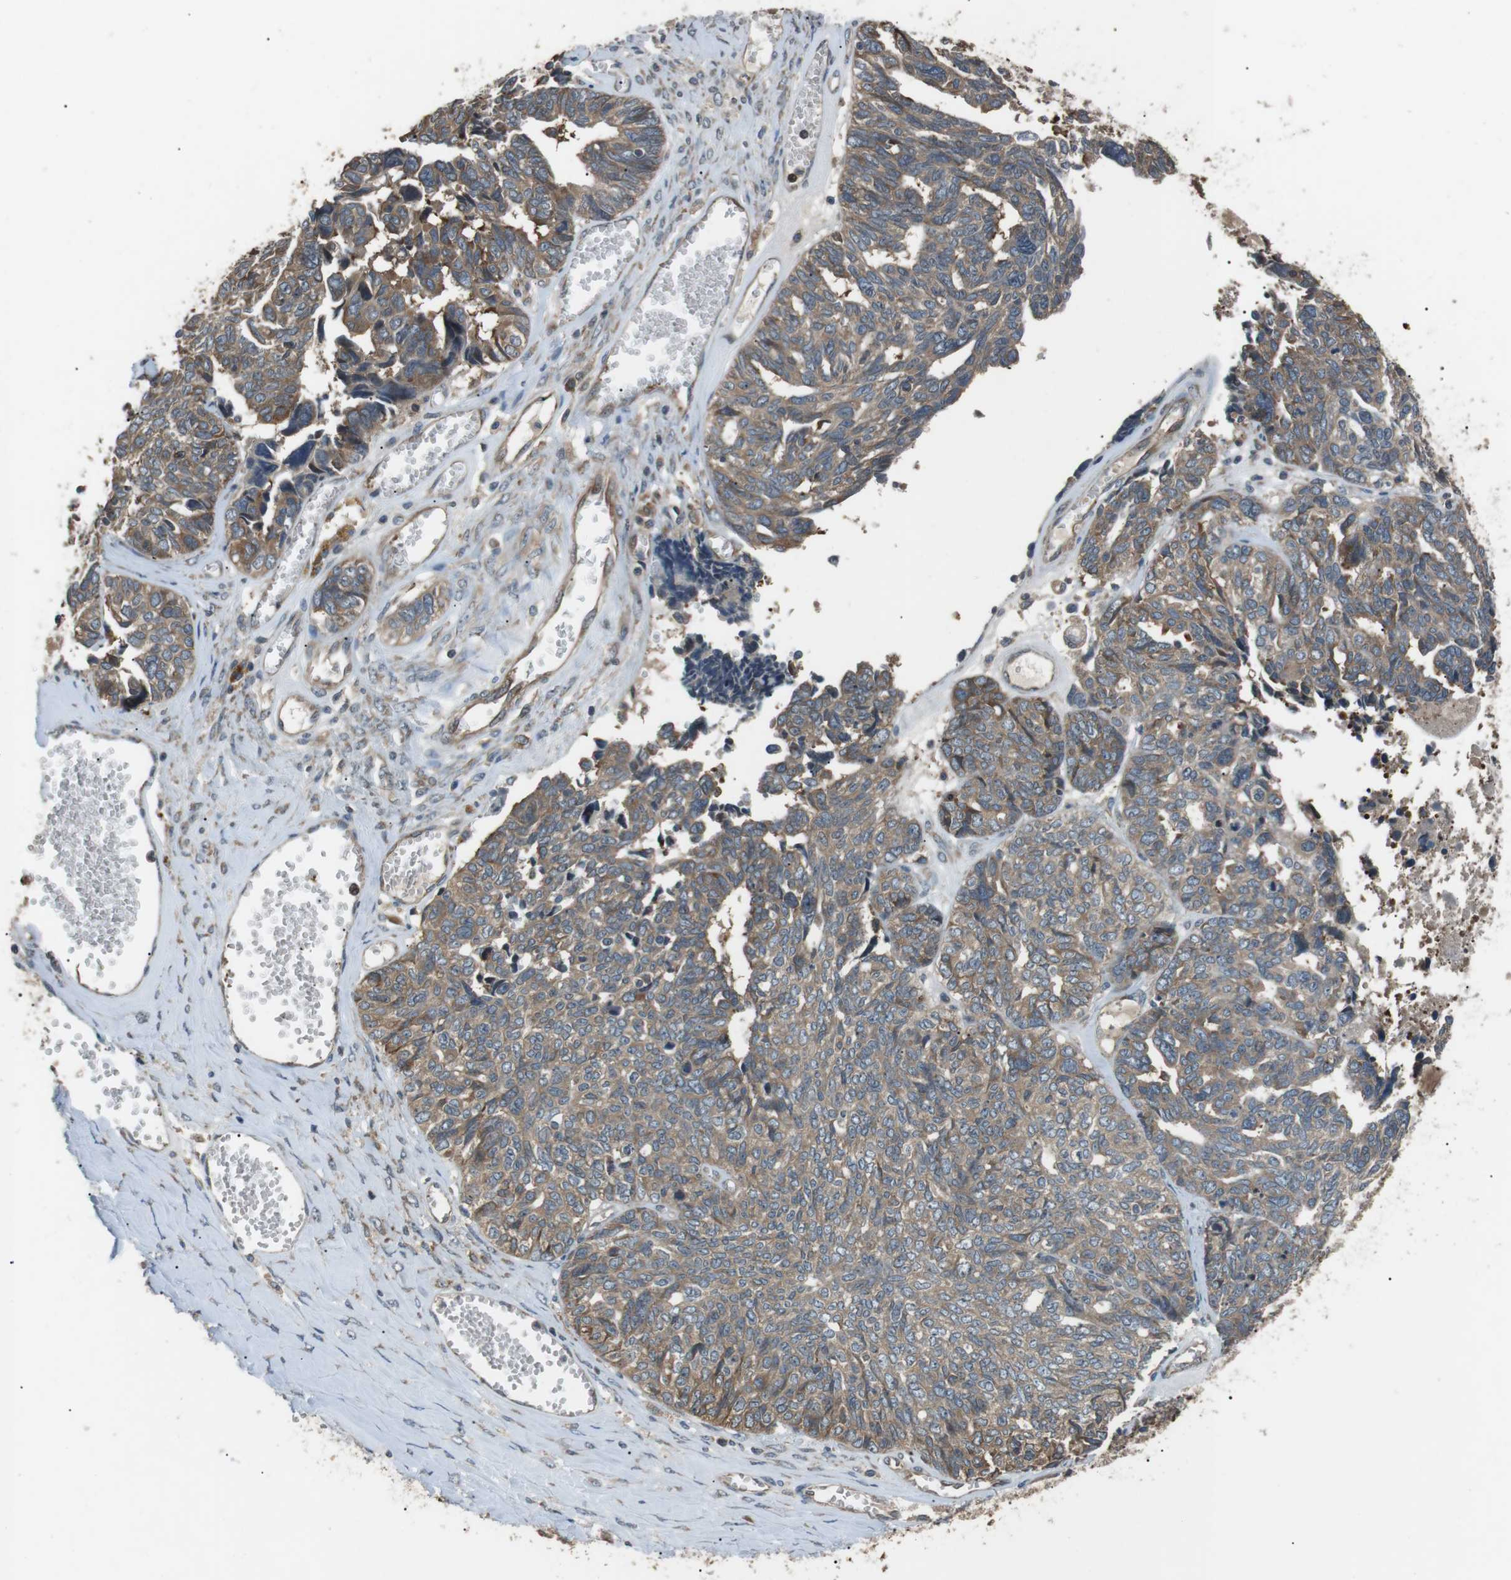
{"staining": {"intensity": "moderate", "quantity": ">75%", "location": "cytoplasmic/membranous"}, "tissue": "ovarian cancer", "cell_type": "Tumor cells", "image_type": "cancer", "snomed": [{"axis": "morphology", "description": "Cystadenocarcinoma, serous, NOS"}, {"axis": "topography", "description": "Ovary"}], "caption": "There is medium levels of moderate cytoplasmic/membranous expression in tumor cells of ovarian cancer, as demonstrated by immunohistochemical staining (brown color).", "gene": "GPR161", "patient": {"sex": "female", "age": 79}}